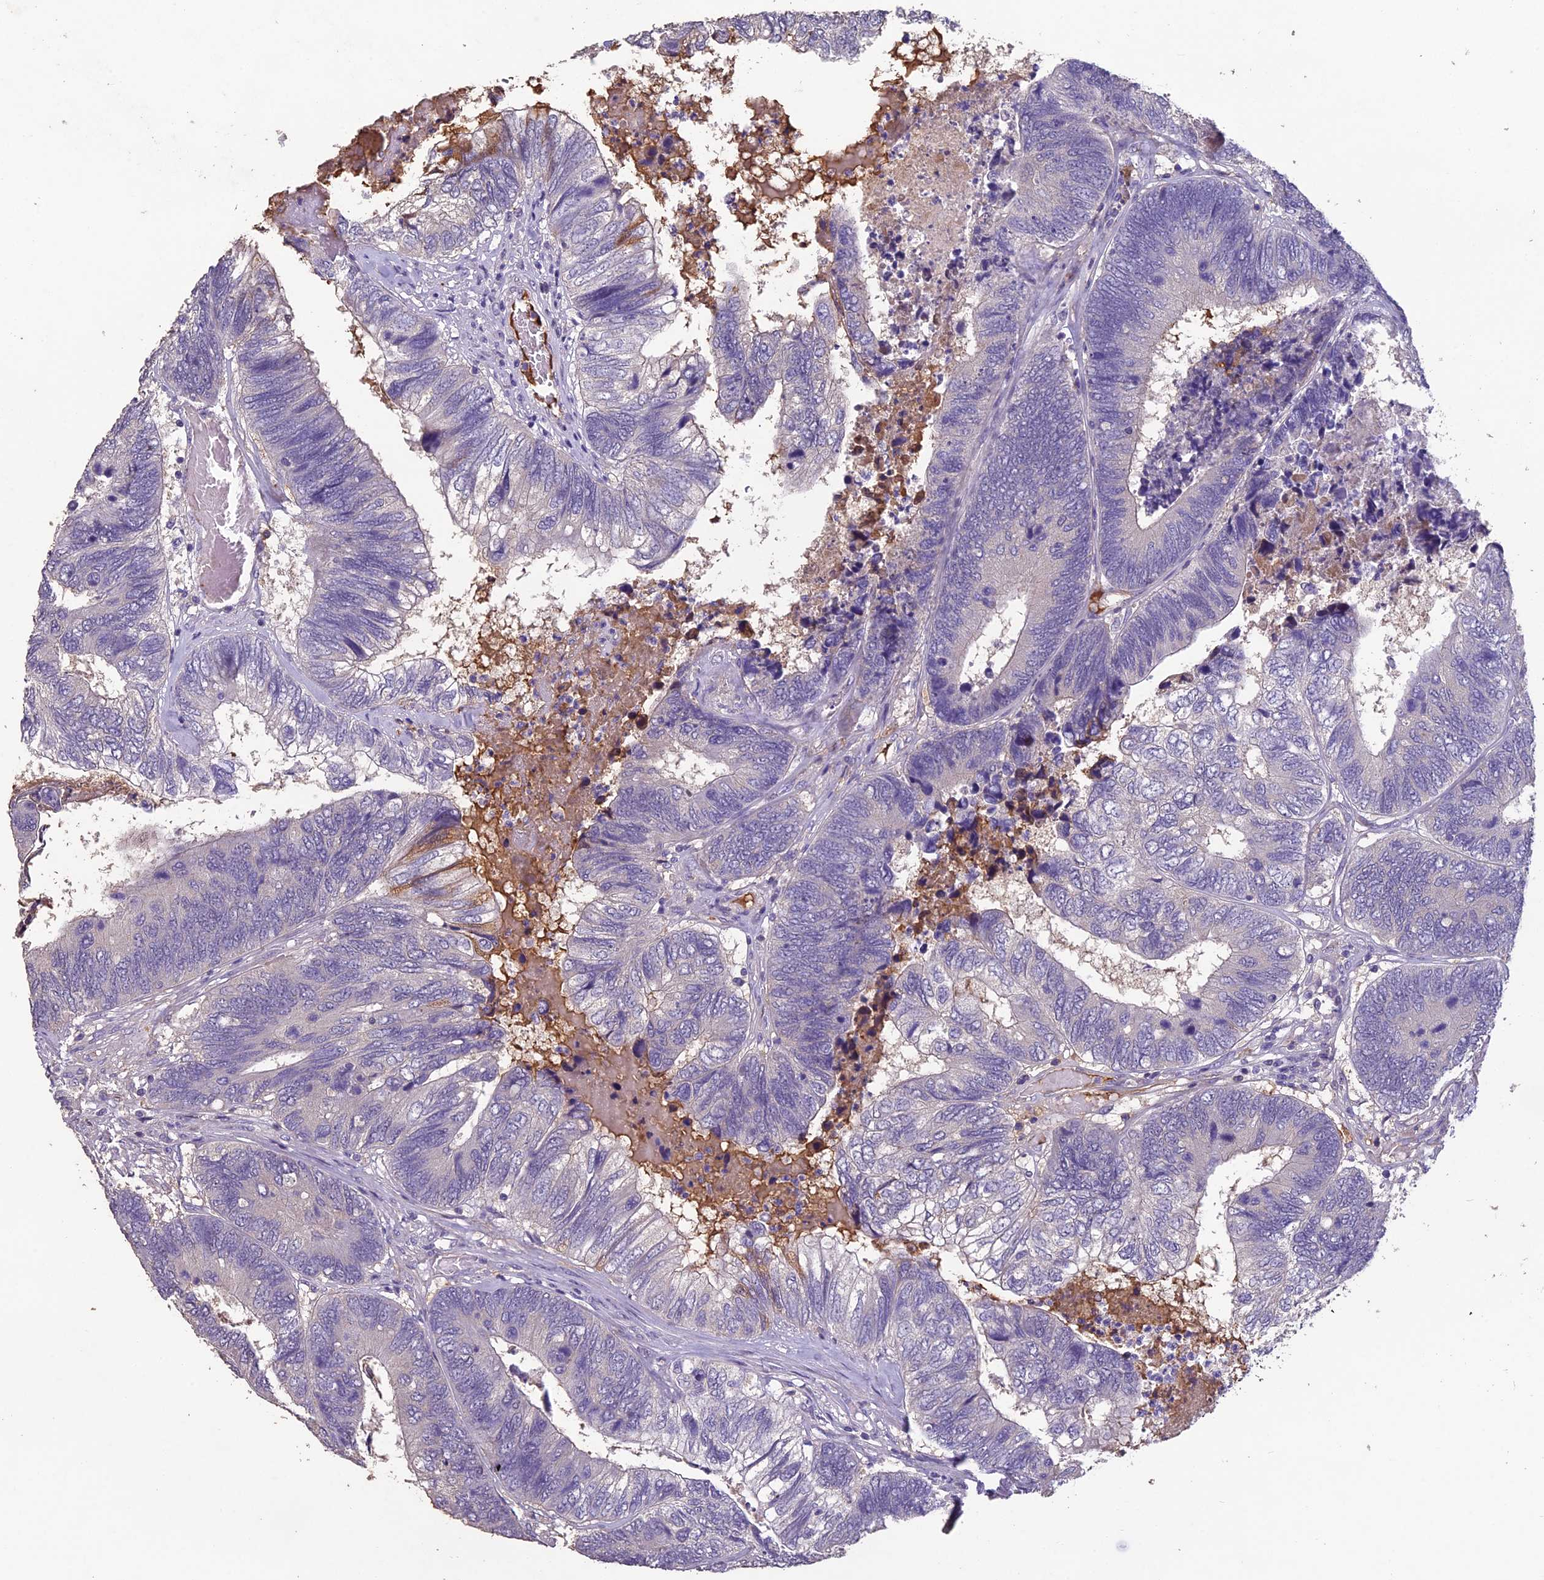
{"staining": {"intensity": "negative", "quantity": "none", "location": "none"}, "tissue": "colorectal cancer", "cell_type": "Tumor cells", "image_type": "cancer", "snomed": [{"axis": "morphology", "description": "Adenocarcinoma, NOS"}, {"axis": "topography", "description": "Colon"}], "caption": "The IHC histopathology image has no significant positivity in tumor cells of colorectal adenocarcinoma tissue.", "gene": "CEACAM16", "patient": {"sex": "female", "age": 67}}